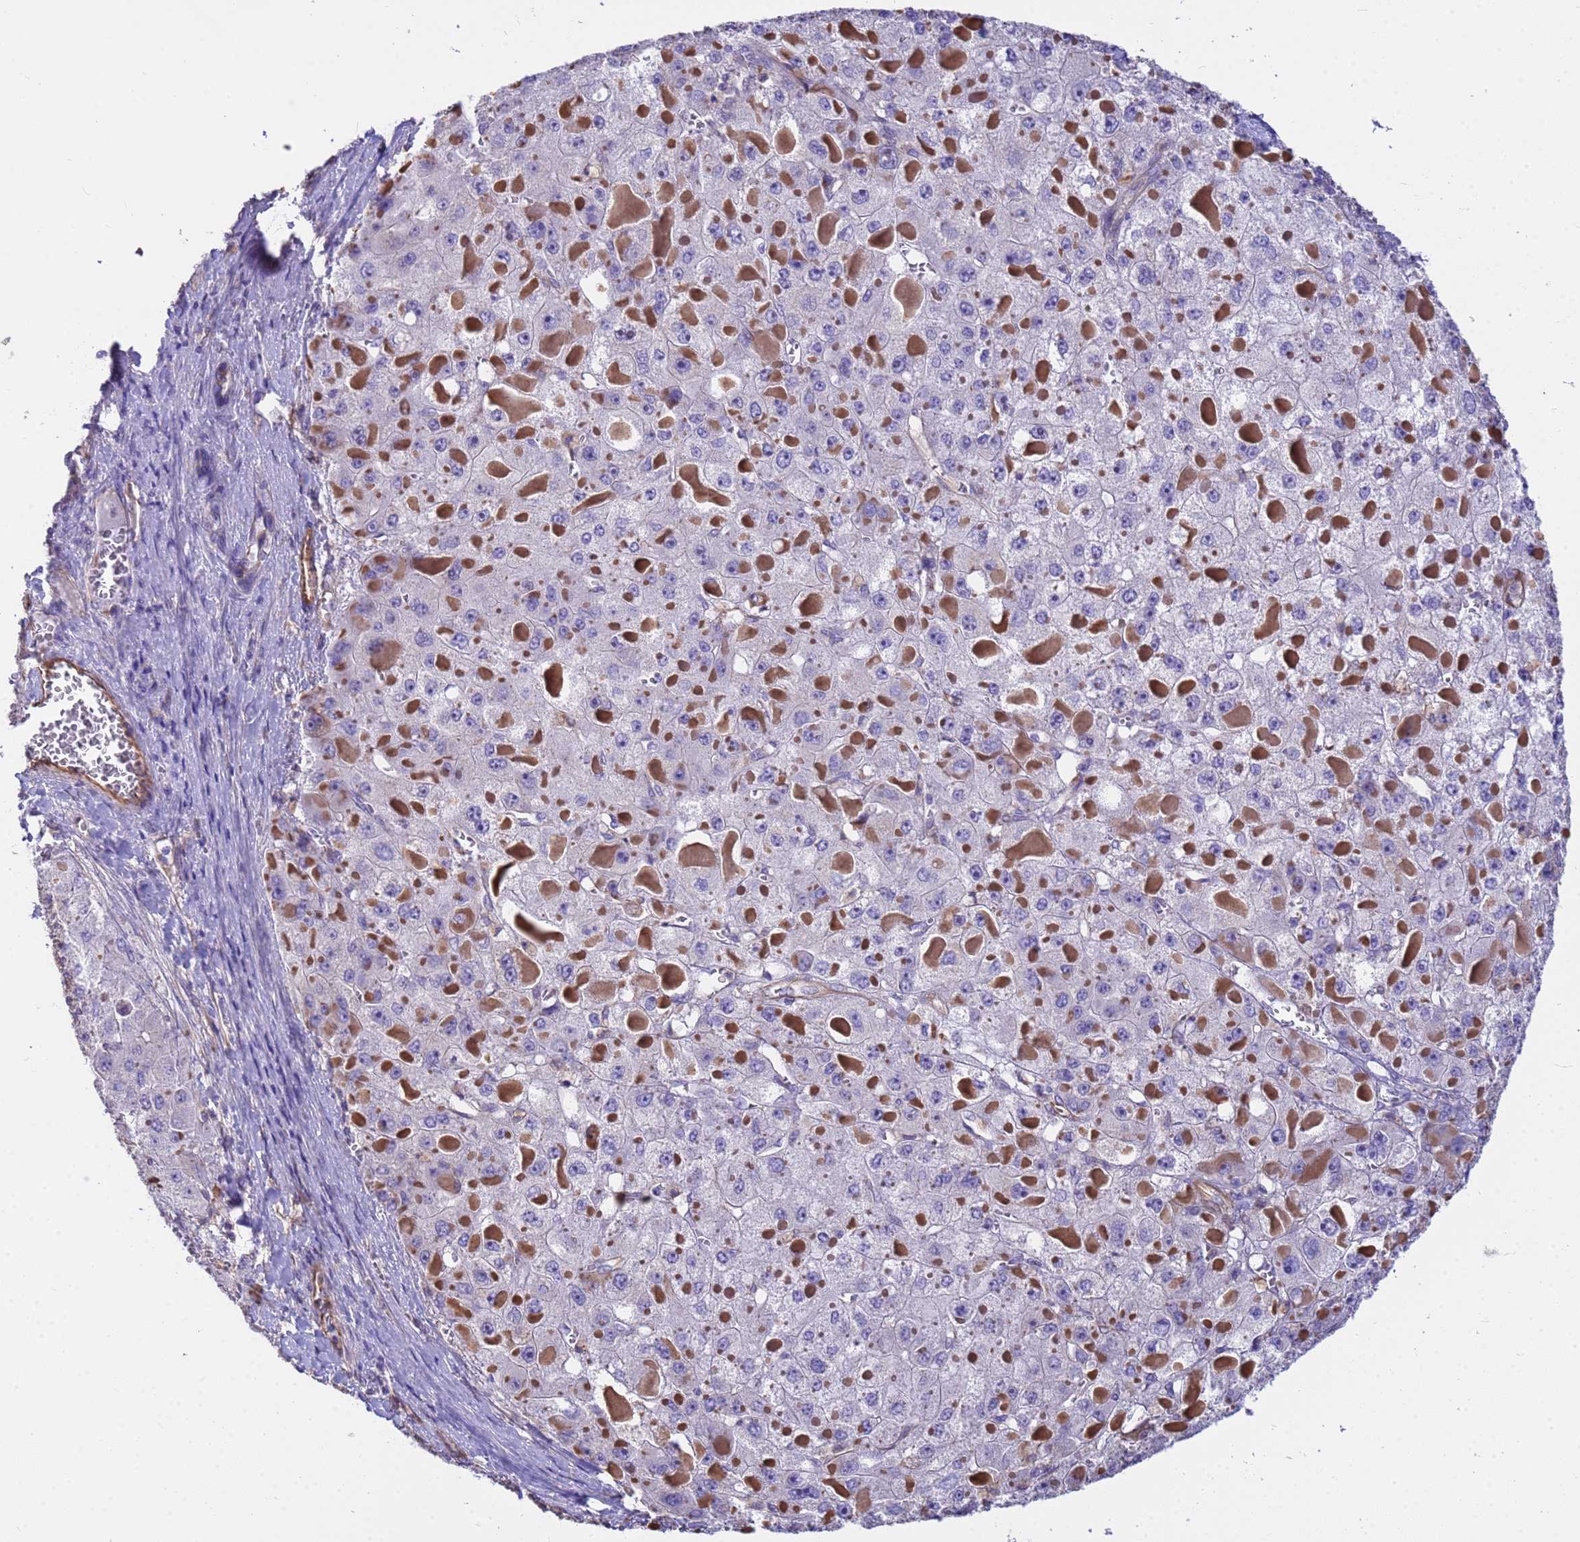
{"staining": {"intensity": "negative", "quantity": "none", "location": "none"}, "tissue": "liver cancer", "cell_type": "Tumor cells", "image_type": "cancer", "snomed": [{"axis": "morphology", "description": "Carcinoma, Hepatocellular, NOS"}, {"axis": "topography", "description": "Liver"}], "caption": "Immunohistochemistry micrograph of neoplastic tissue: liver cancer (hepatocellular carcinoma) stained with DAB (3,3'-diaminobenzidine) reveals no significant protein staining in tumor cells.", "gene": "TCEAL3", "patient": {"sex": "female", "age": 73}}